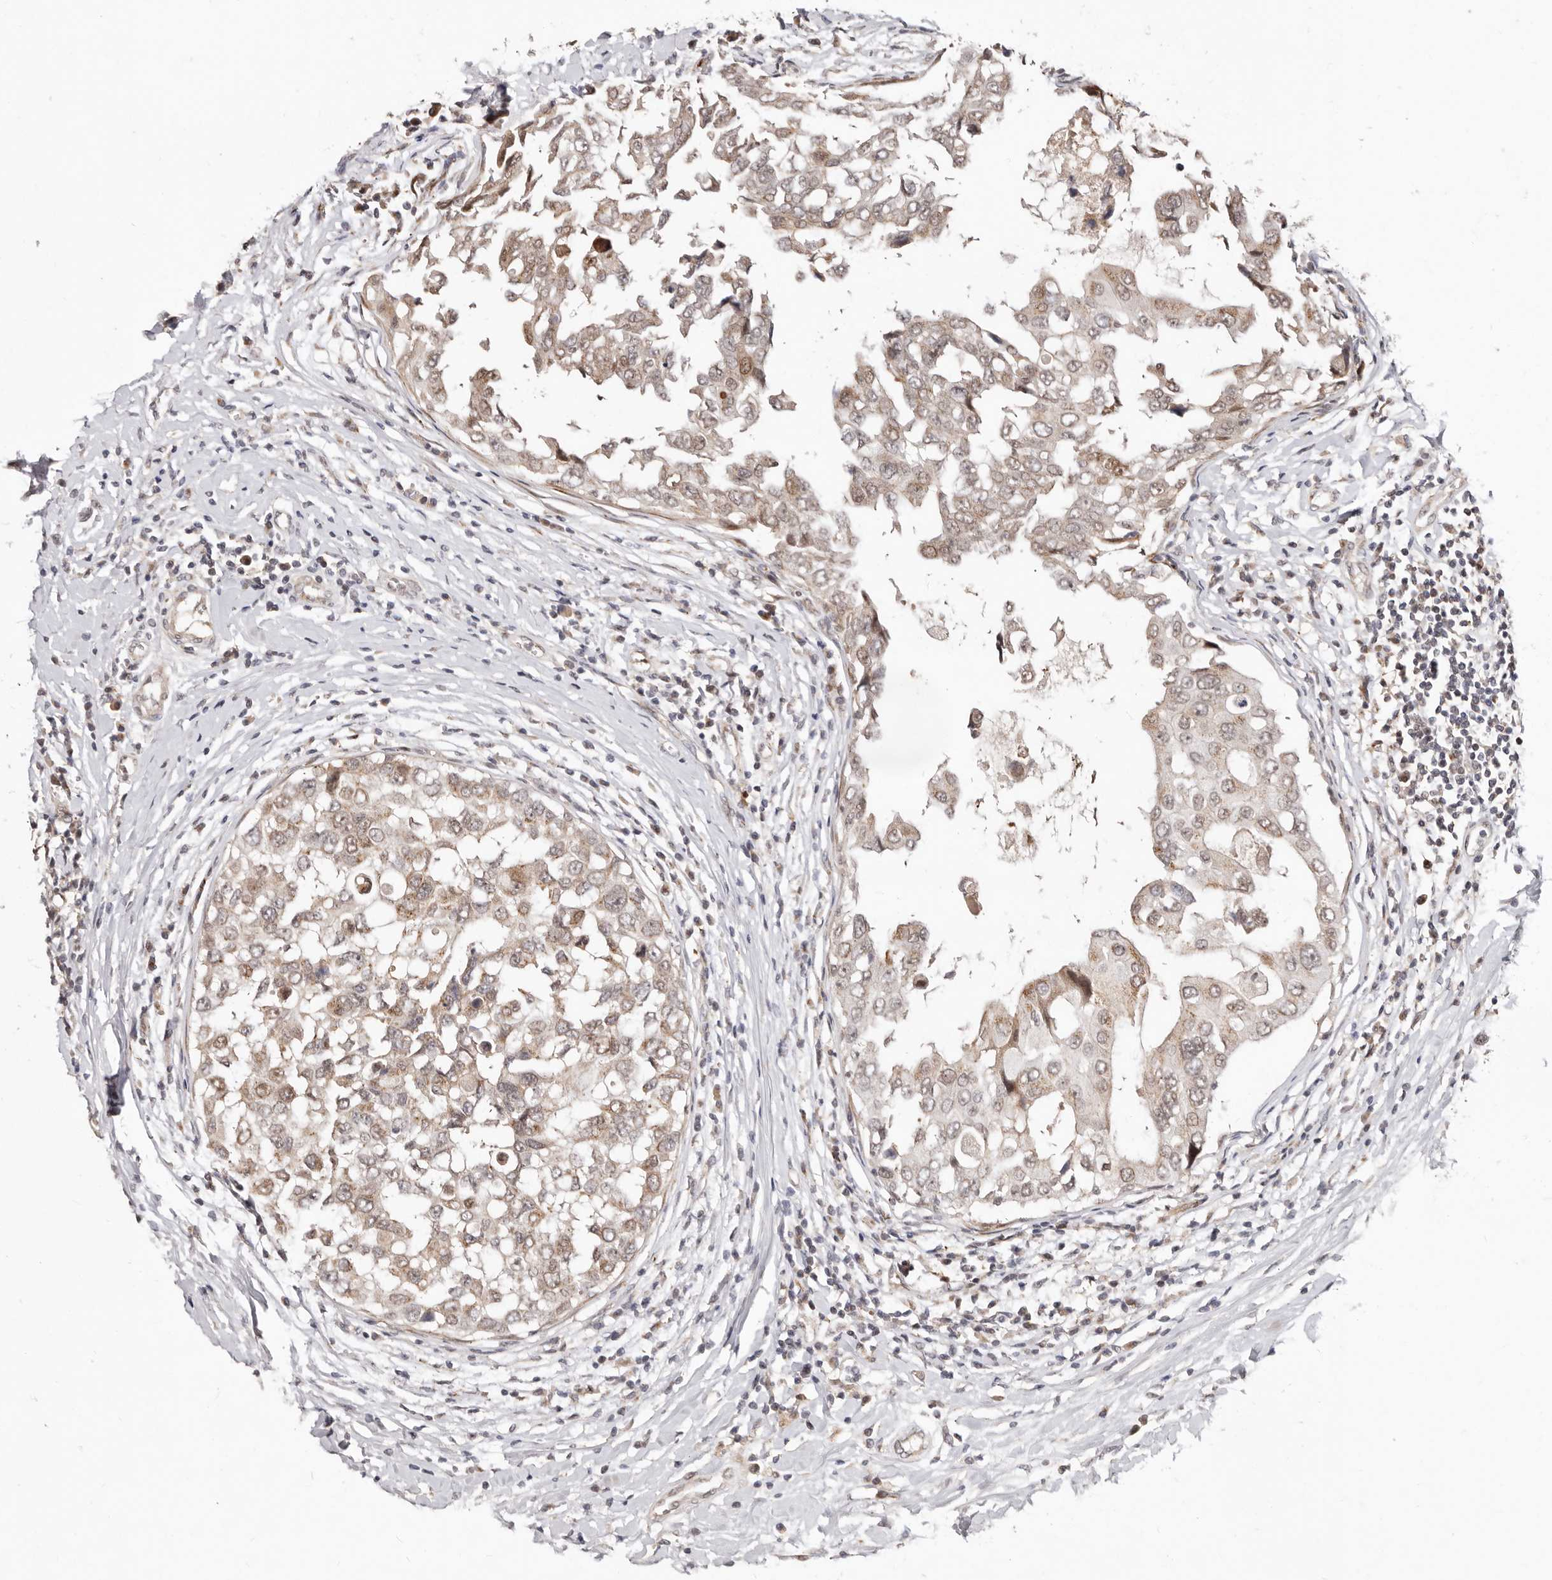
{"staining": {"intensity": "weak", "quantity": ">75%", "location": "cytoplasmic/membranous,nuclear"}, "tissue": "breast cancer", "cell_type": "Tumor cells", "image_type": "cancer", "snomed": [{"axis": "morphology", "description": "Duct carcinoma"}, {"axis": "topography", "description": "Breast"}], "caption": "Protein staining exhibits weak cytoplasmic/membranous and nuclear positivity in approximately >75% of tumor cells in breast invasive ductal carcinoma.", "gene": "SRCAP", "patient": {"sex": "female", "age": 27}}